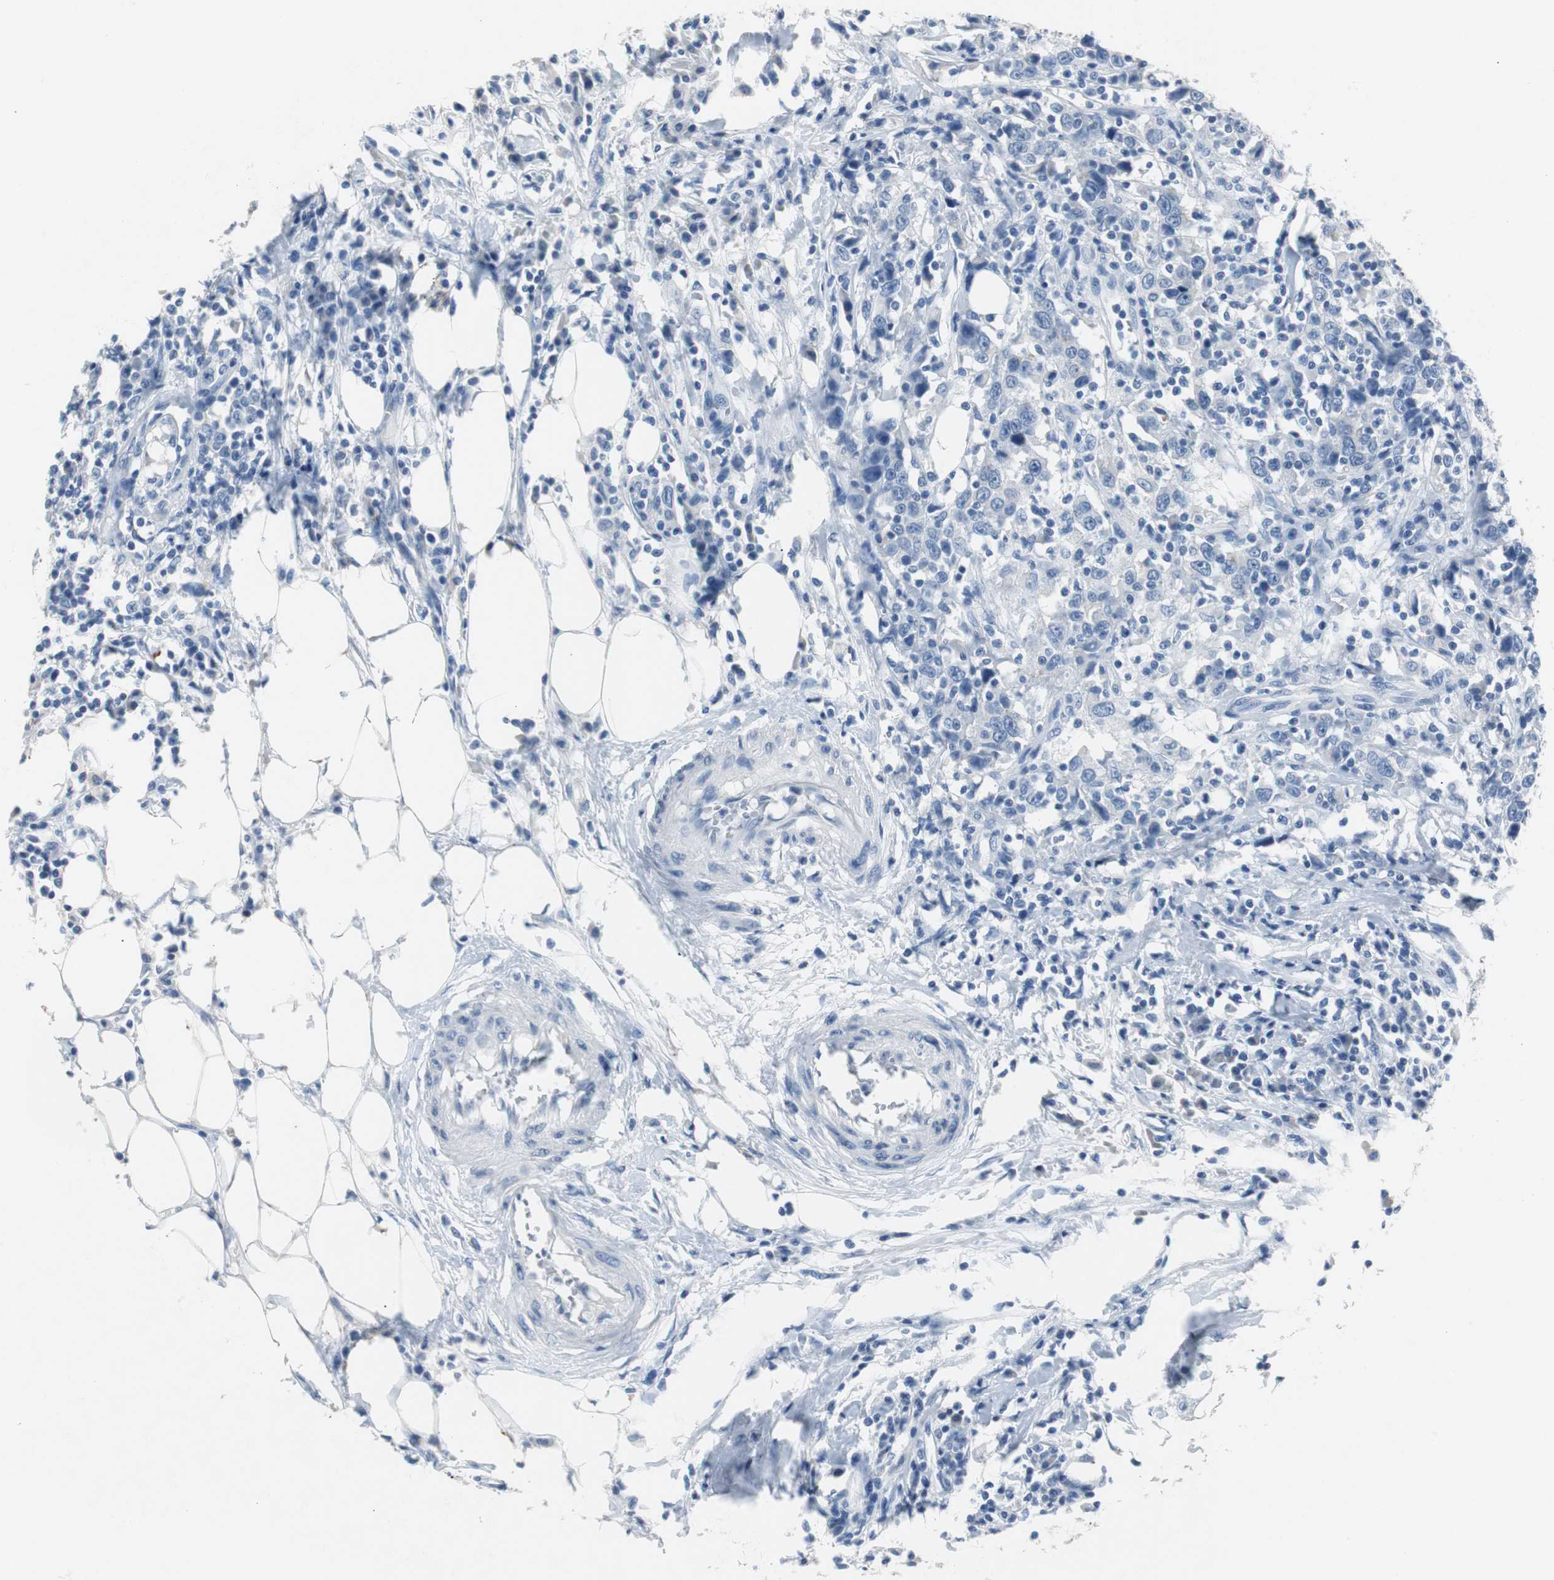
{"staining": {"intensity": "negative", "quantity": "none", "location": "none"}, "tissue": "urothelial cancer", "cell_type": "Tumor cells", "image_type": "cancer", "snomed": [{"axis": "morphology", "description": "Urothelial carcinoma, High grade"}, {"axis": "topography", "description": "Urinary bladder"}], "caption": "Urothelial cancer was stained to show a protein in brown. There is no significant positivity in tumor cells.", "gene": "LRP2", "patient": {"sex": "male", "age": 61}}